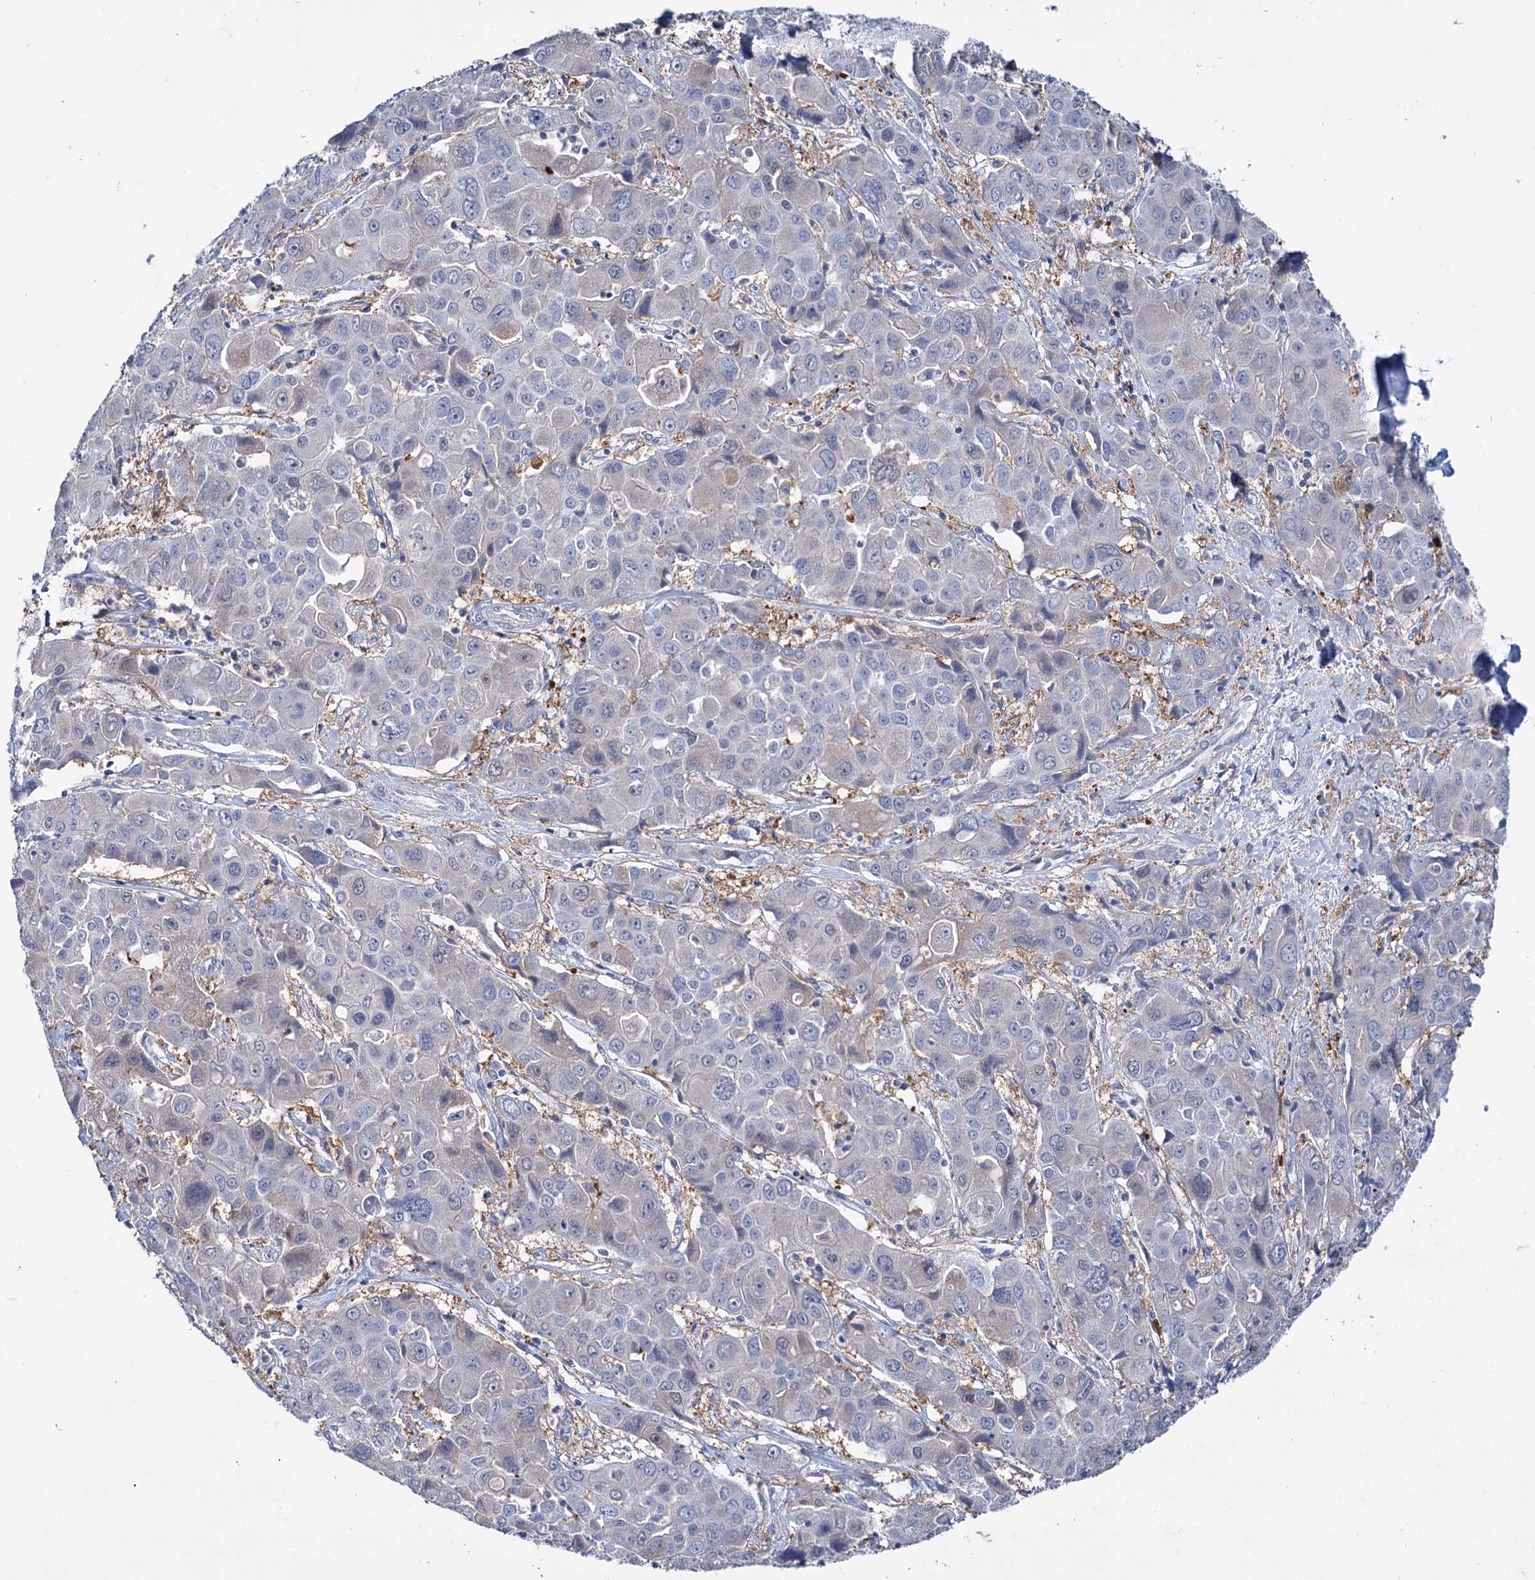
{"staining": {"intensity": "negative", "quantity": "none", "location": "none"}, "tissue": "liver cancer", "cell_type": "Tumor cells", "image_type": "cancer", "snomed": [{"axis": "morphology", "description": "Cholangiocarcinoma"}, {"axis": "topography", "description": "Liver"}], "caption": "IHC photomicrograph of human cholangiocarcinoma (liver) stained for a protein (brown), which demonstrates no expression in tumor cells.", "gene": "MID1IP1", "patient": {"sex": "male", "age": 67}}